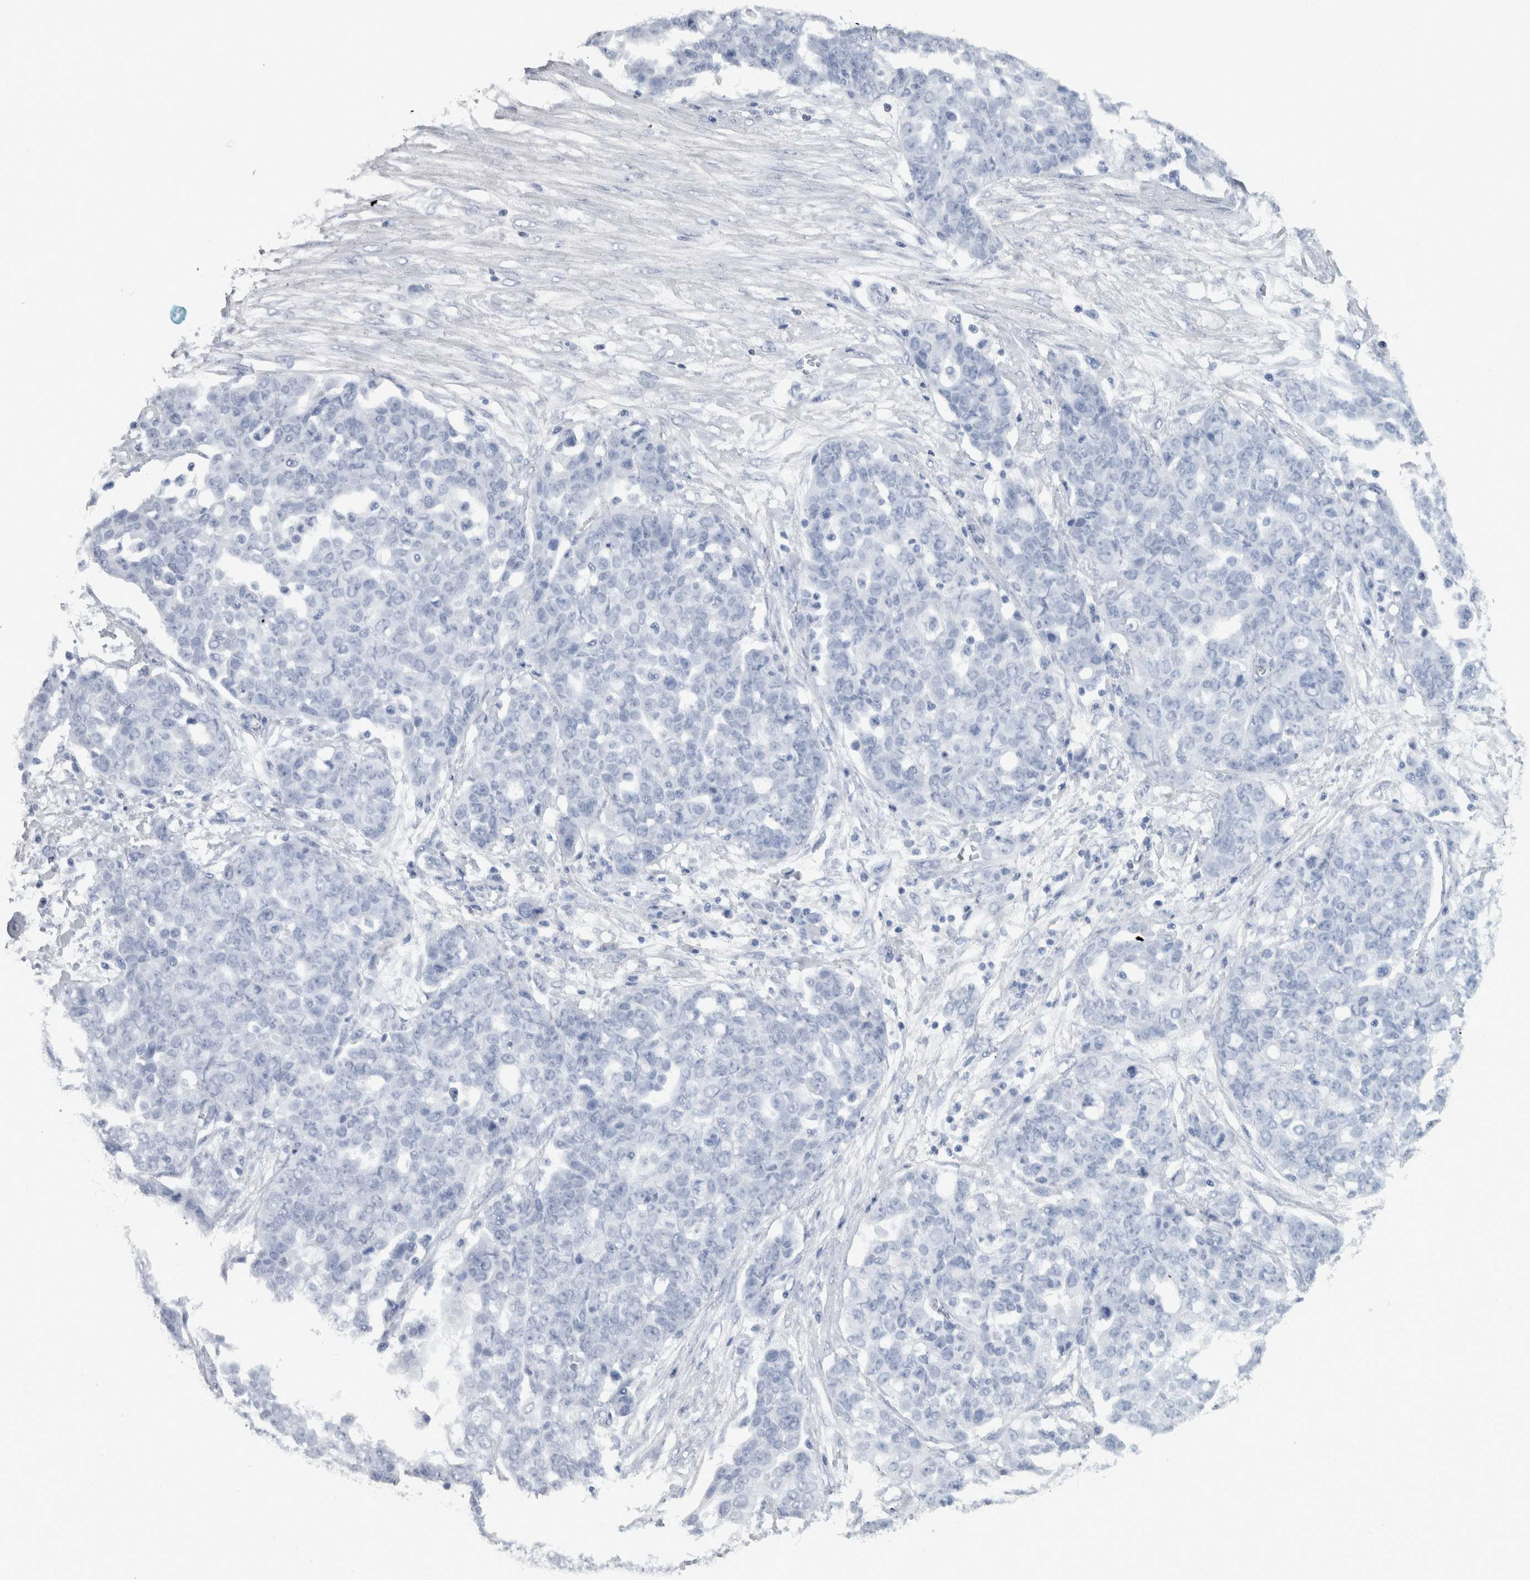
{"staining": {"intensity": "negative", "quantity": "none", "location": "none"}, "tissue": "ovarian cancer", "cell_type": "Tumor cells", "image_type": "cancer", "snomed": [{"axis": "morphology", "description": "Cystadenocarcinoma, serous, NOS"}, {"axis": "topography", "description": "Soft tissue"}, {"axis": "topography", "description": "Ovary"}], "caption": "The immunohistochemistry photomicrograph has no significant positivity in tumor cells of ovarian cancer (serous cystadenocarcinoma) tissue. (Stains: DAB (3,3'-diaminobenzidine) immunohistochemistry (IHC) with hematoxylin counter stain, Microscopy: brightfield microscopy at high magnification).", "gene": "CDH17", "patient": {"sex": "female", "age": 57}}